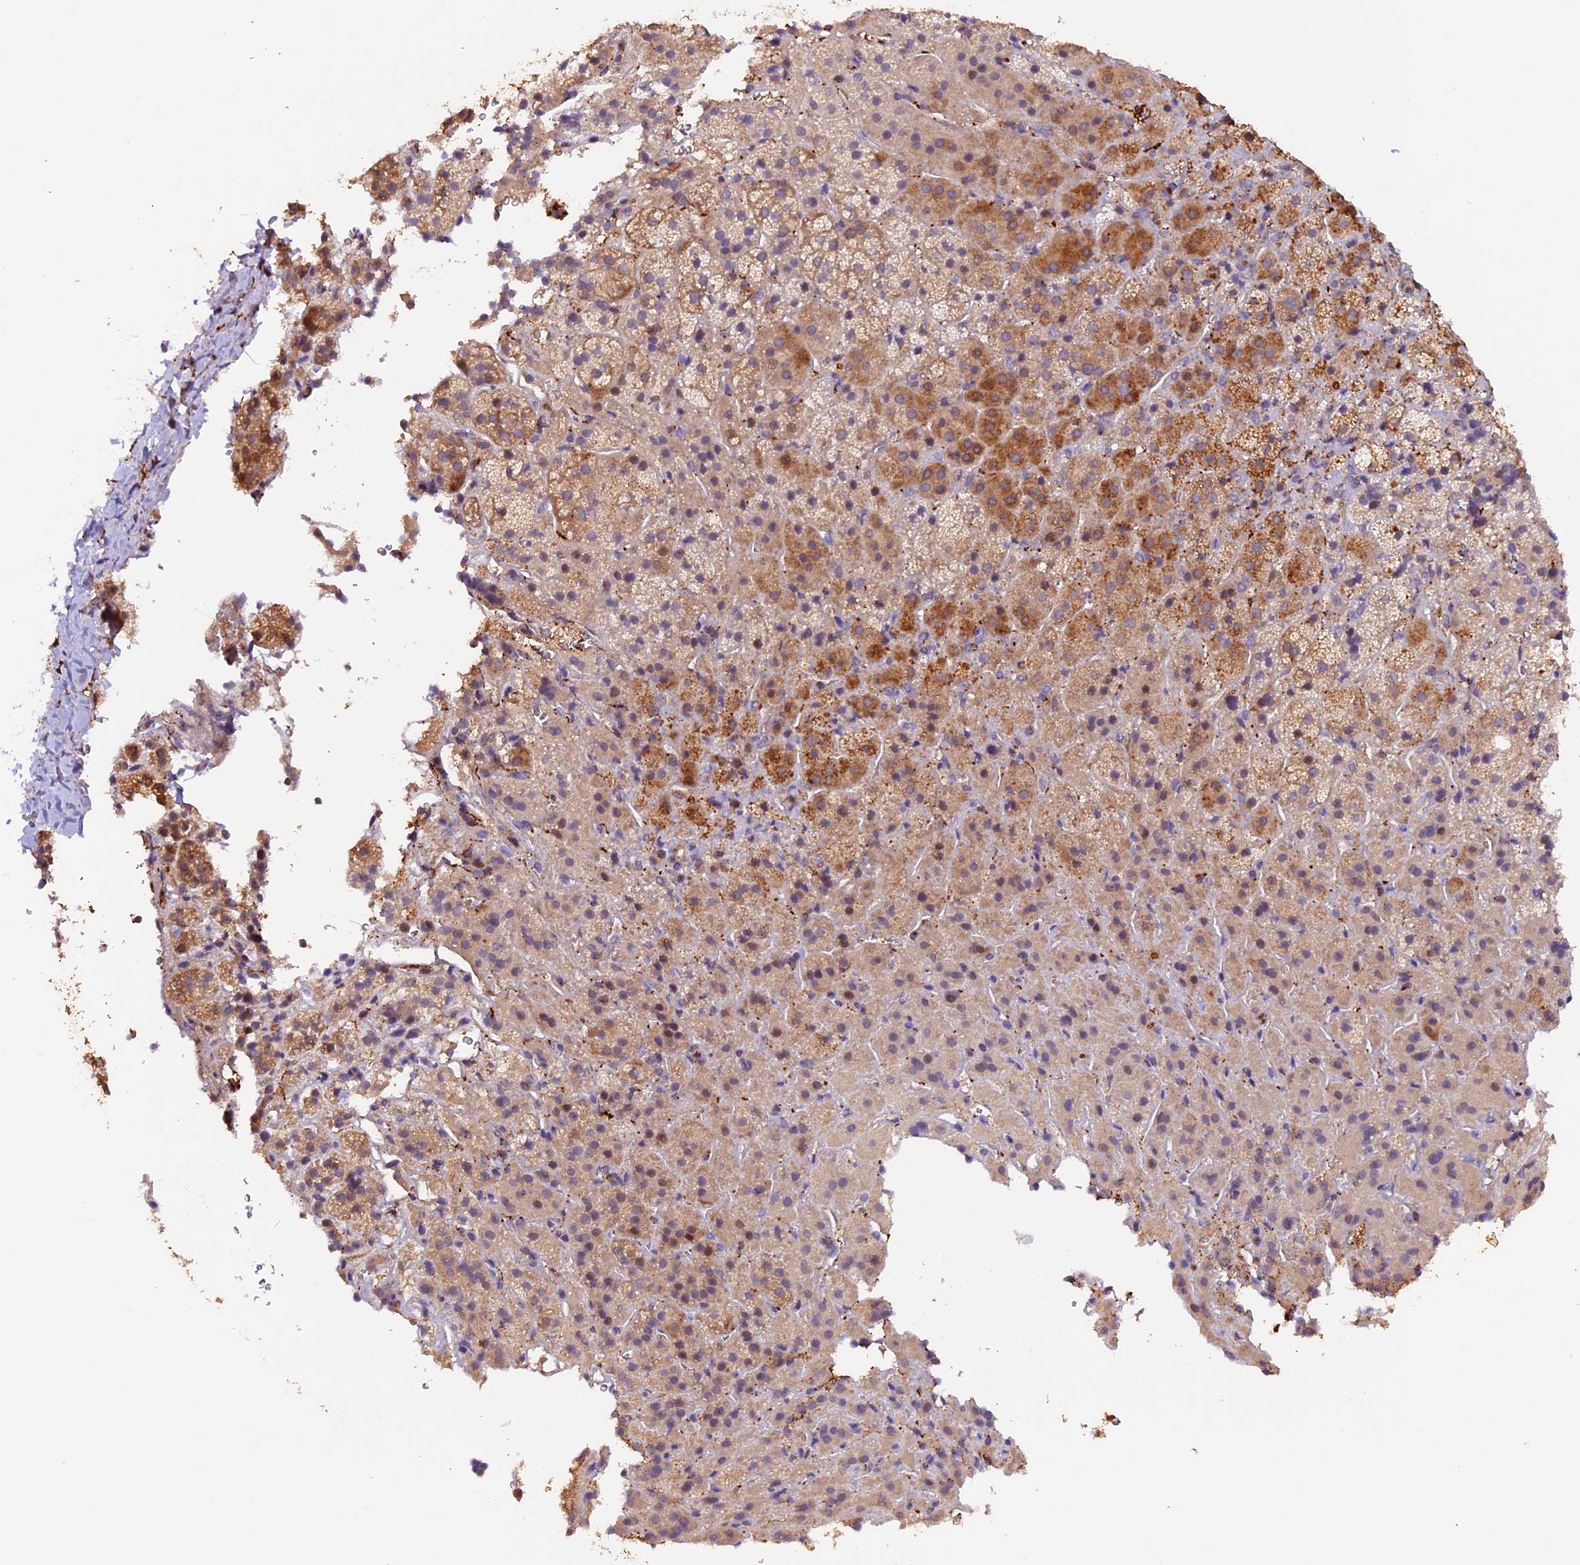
{"staining": {"intensity": "weak", "quantity": ">75%", "location": "cytoplasmic/membranous"}, "tissue": "adrenal gland", "cell_type": "Glandular cells", "image_type": "normal", "snomed": [{"axis": "morphology", "description": "Normal tissue, NOS"}, {"axis": "topography", "description": "Adrenal gland"}], "caption": "The histopathology image demonstrates a brown stain indicating the presence of a protein in the cytoplasmic/membranous of glandular cells in adrenal gland. The protein is shown in brown color, while the nuclei are stained blue.", "gene": "NCK2", "patient": {"sex": "female", "age": 44}}